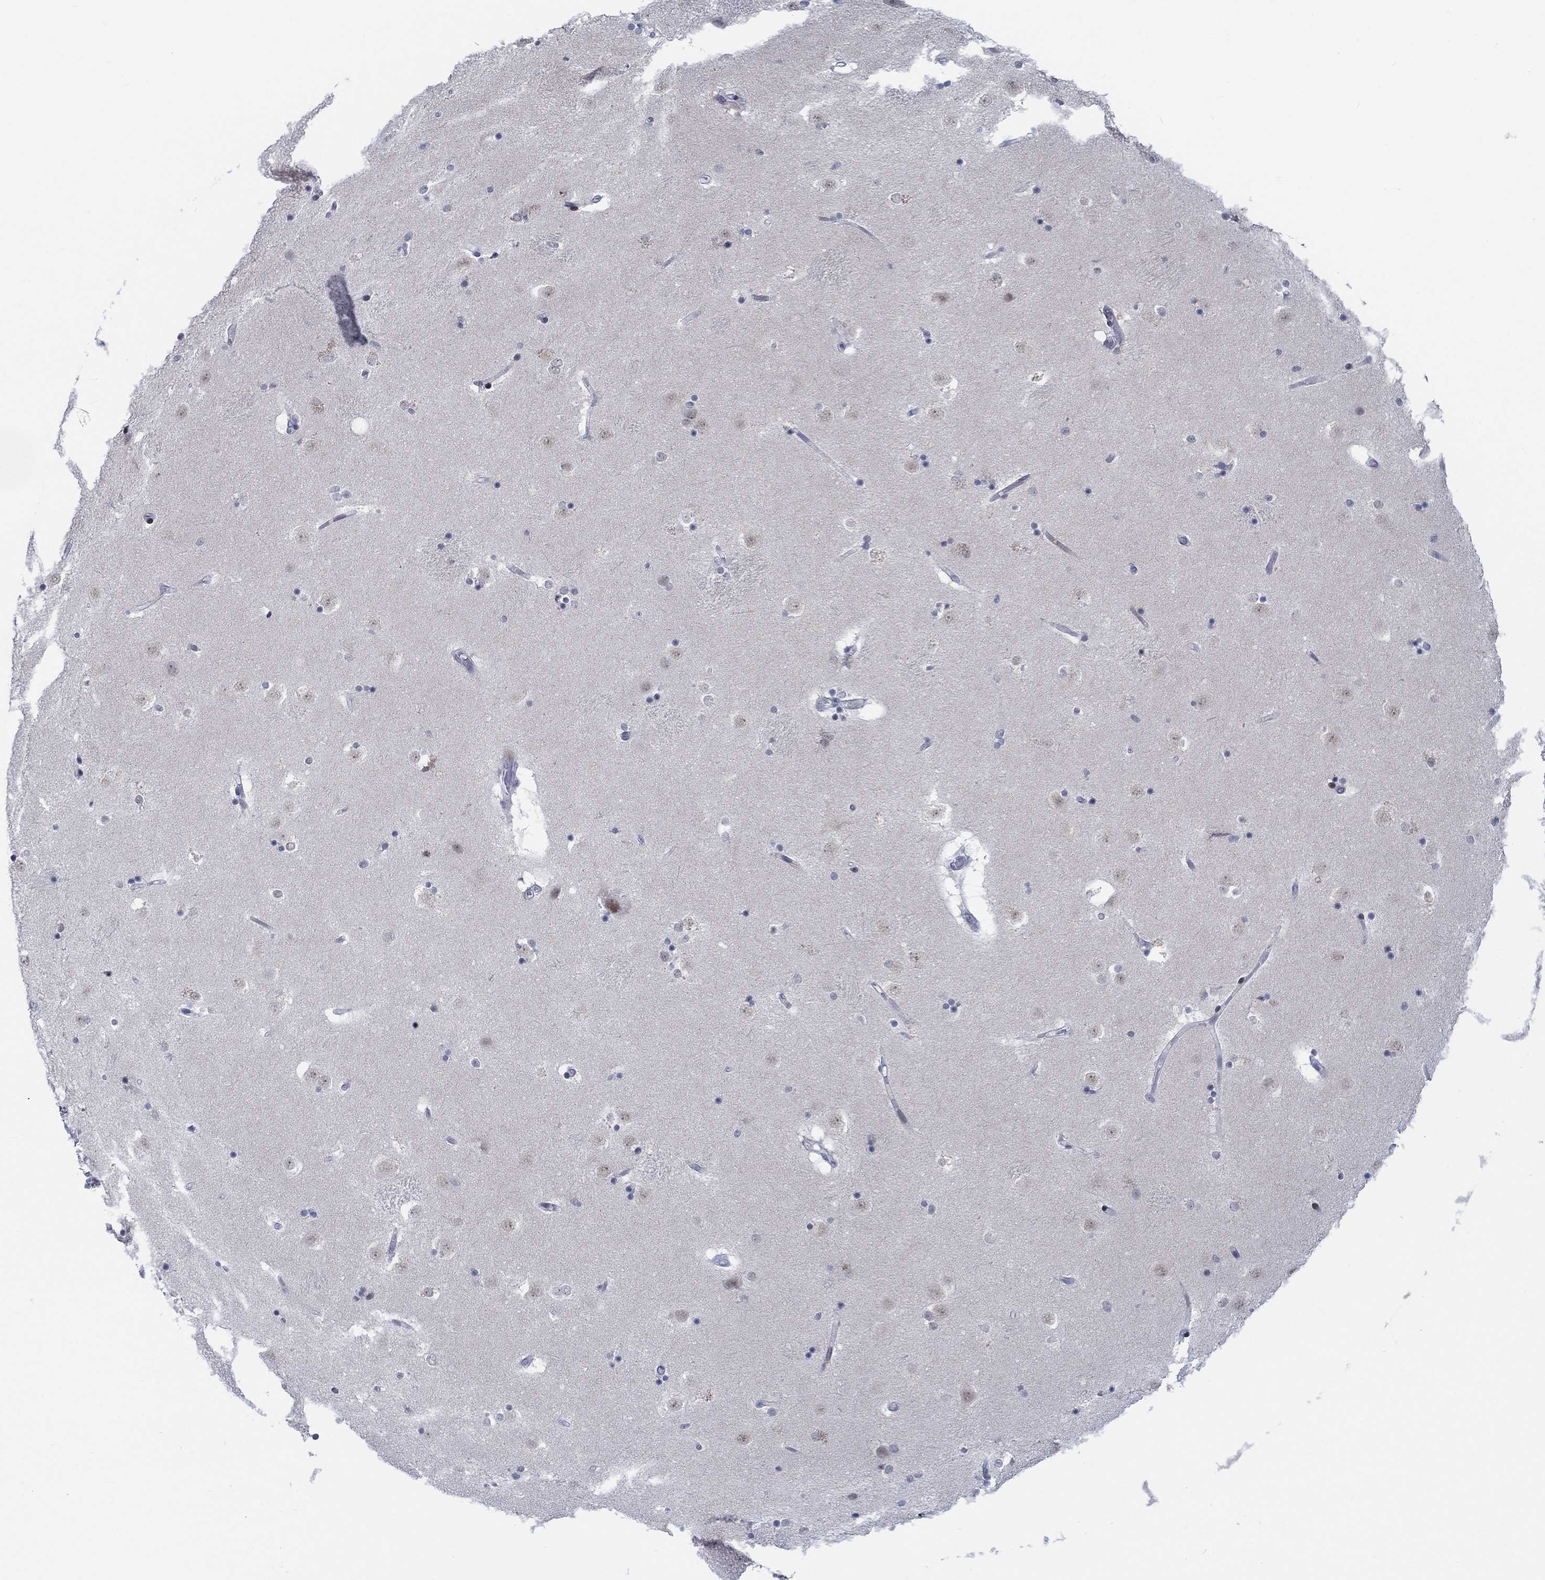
{"staining": {"intensity": "negative", "quantity": "none", "location": "none"}, "tissue": "caudate", "cell_type": "Glial cells", "image_type": "normal", "snomed": [{"axis": "morphology", "description": "Normal tissue, NOS"}, {"axis": "topography", "description": "Lateral ventricle wall"}], "caption": "The immunohistochemistry (IHC) micrograph has no significant positivity in glial cells of caudate.", "gene": "NEU3", "patient": {"sex": "male", "age": 51}}